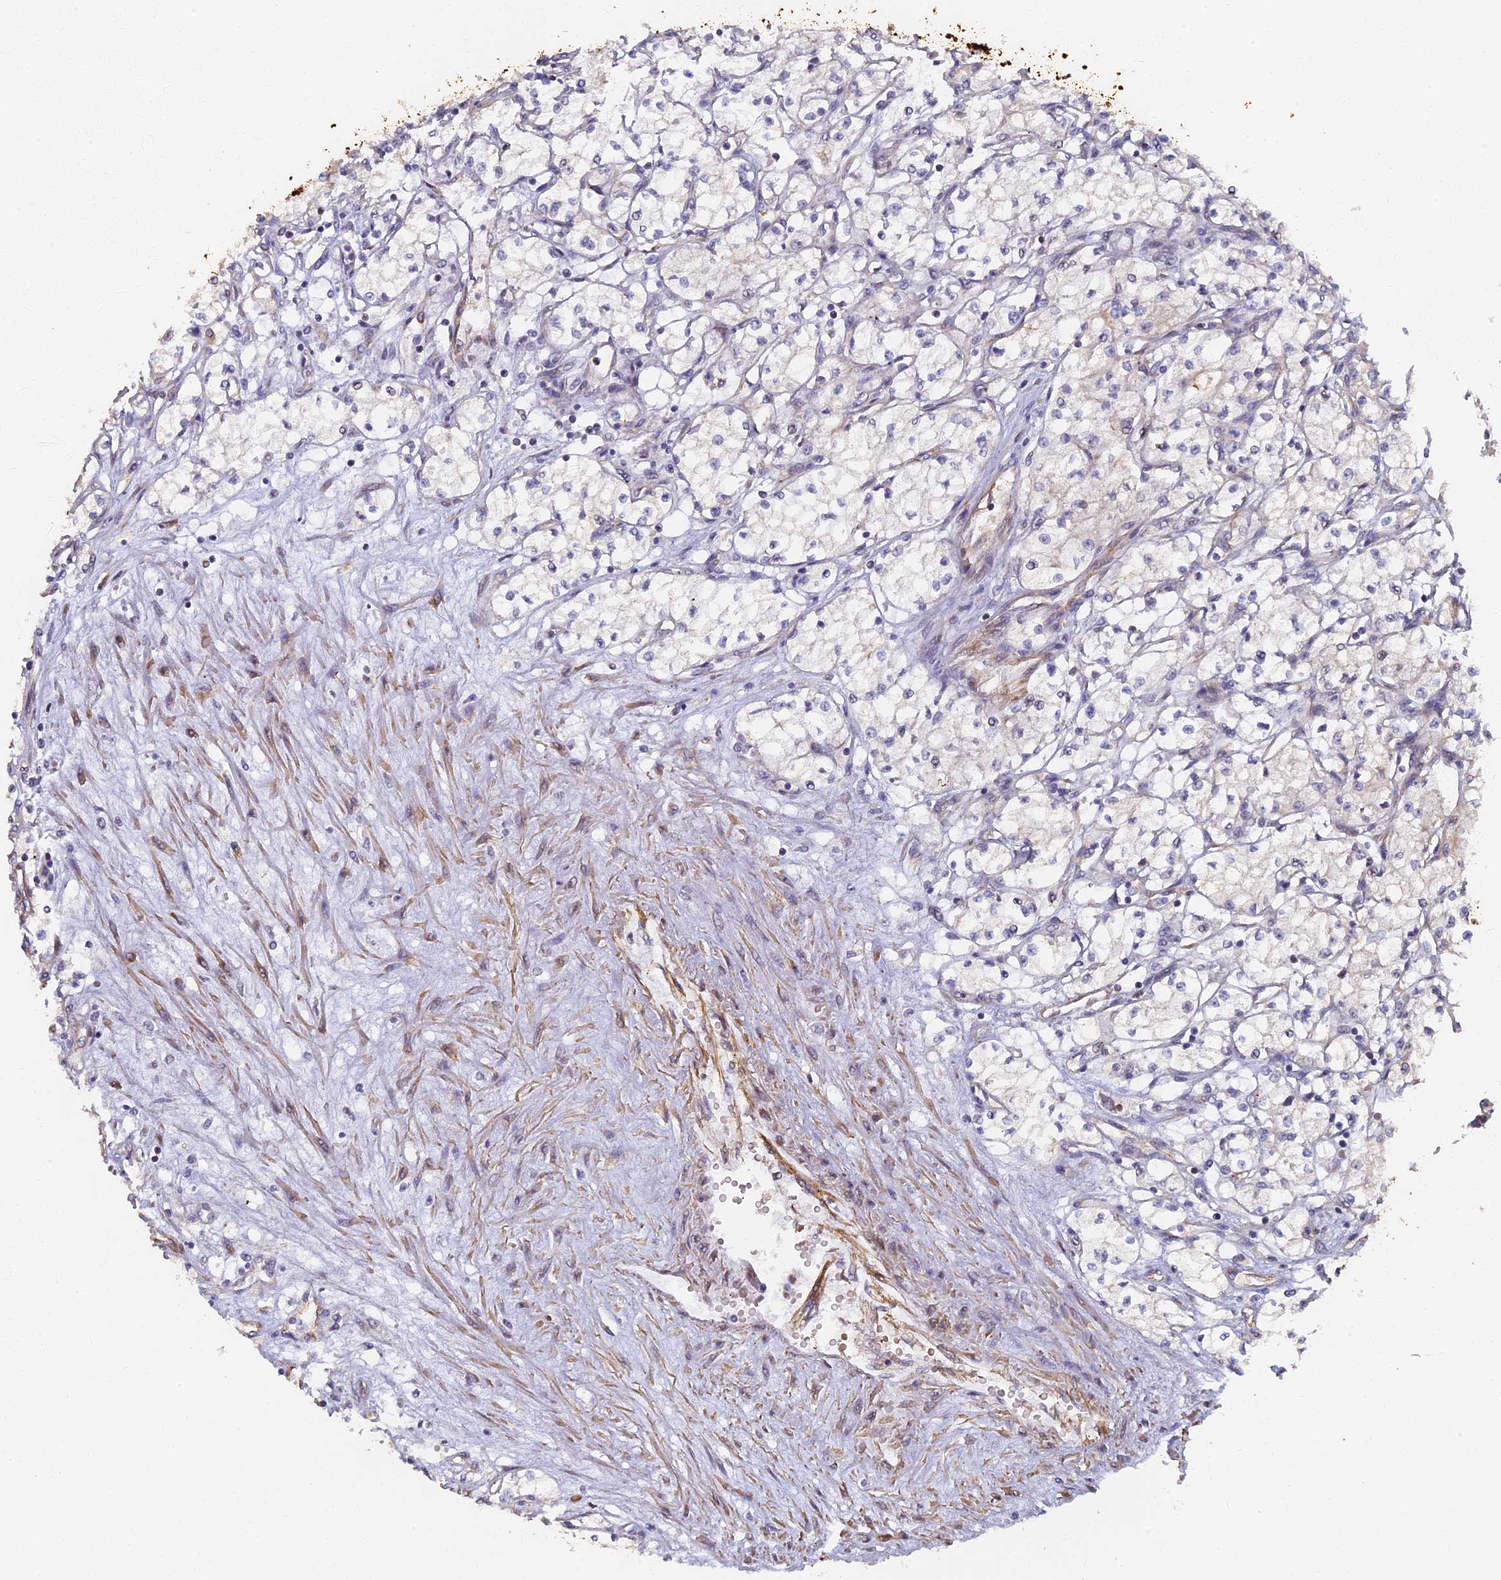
{"staining": {"intensity": "negative", "quantity": "none", "location": "none"}, "tissue": "renal cancer", "cell_type": "Tumor cells", "image_type": "cancer", "snomed": [{"axis": "morphology", "description": "Adenocarcinoma, NOS"}, {"axis": "topography", "description": "Kidney"}], "caption": "DAB immunohistochemical staining of renal cancer demonstrates no significant positivity in tumor cells.", "gene": "LRRC57", "patient": {"sex": "male", "age": 59}}